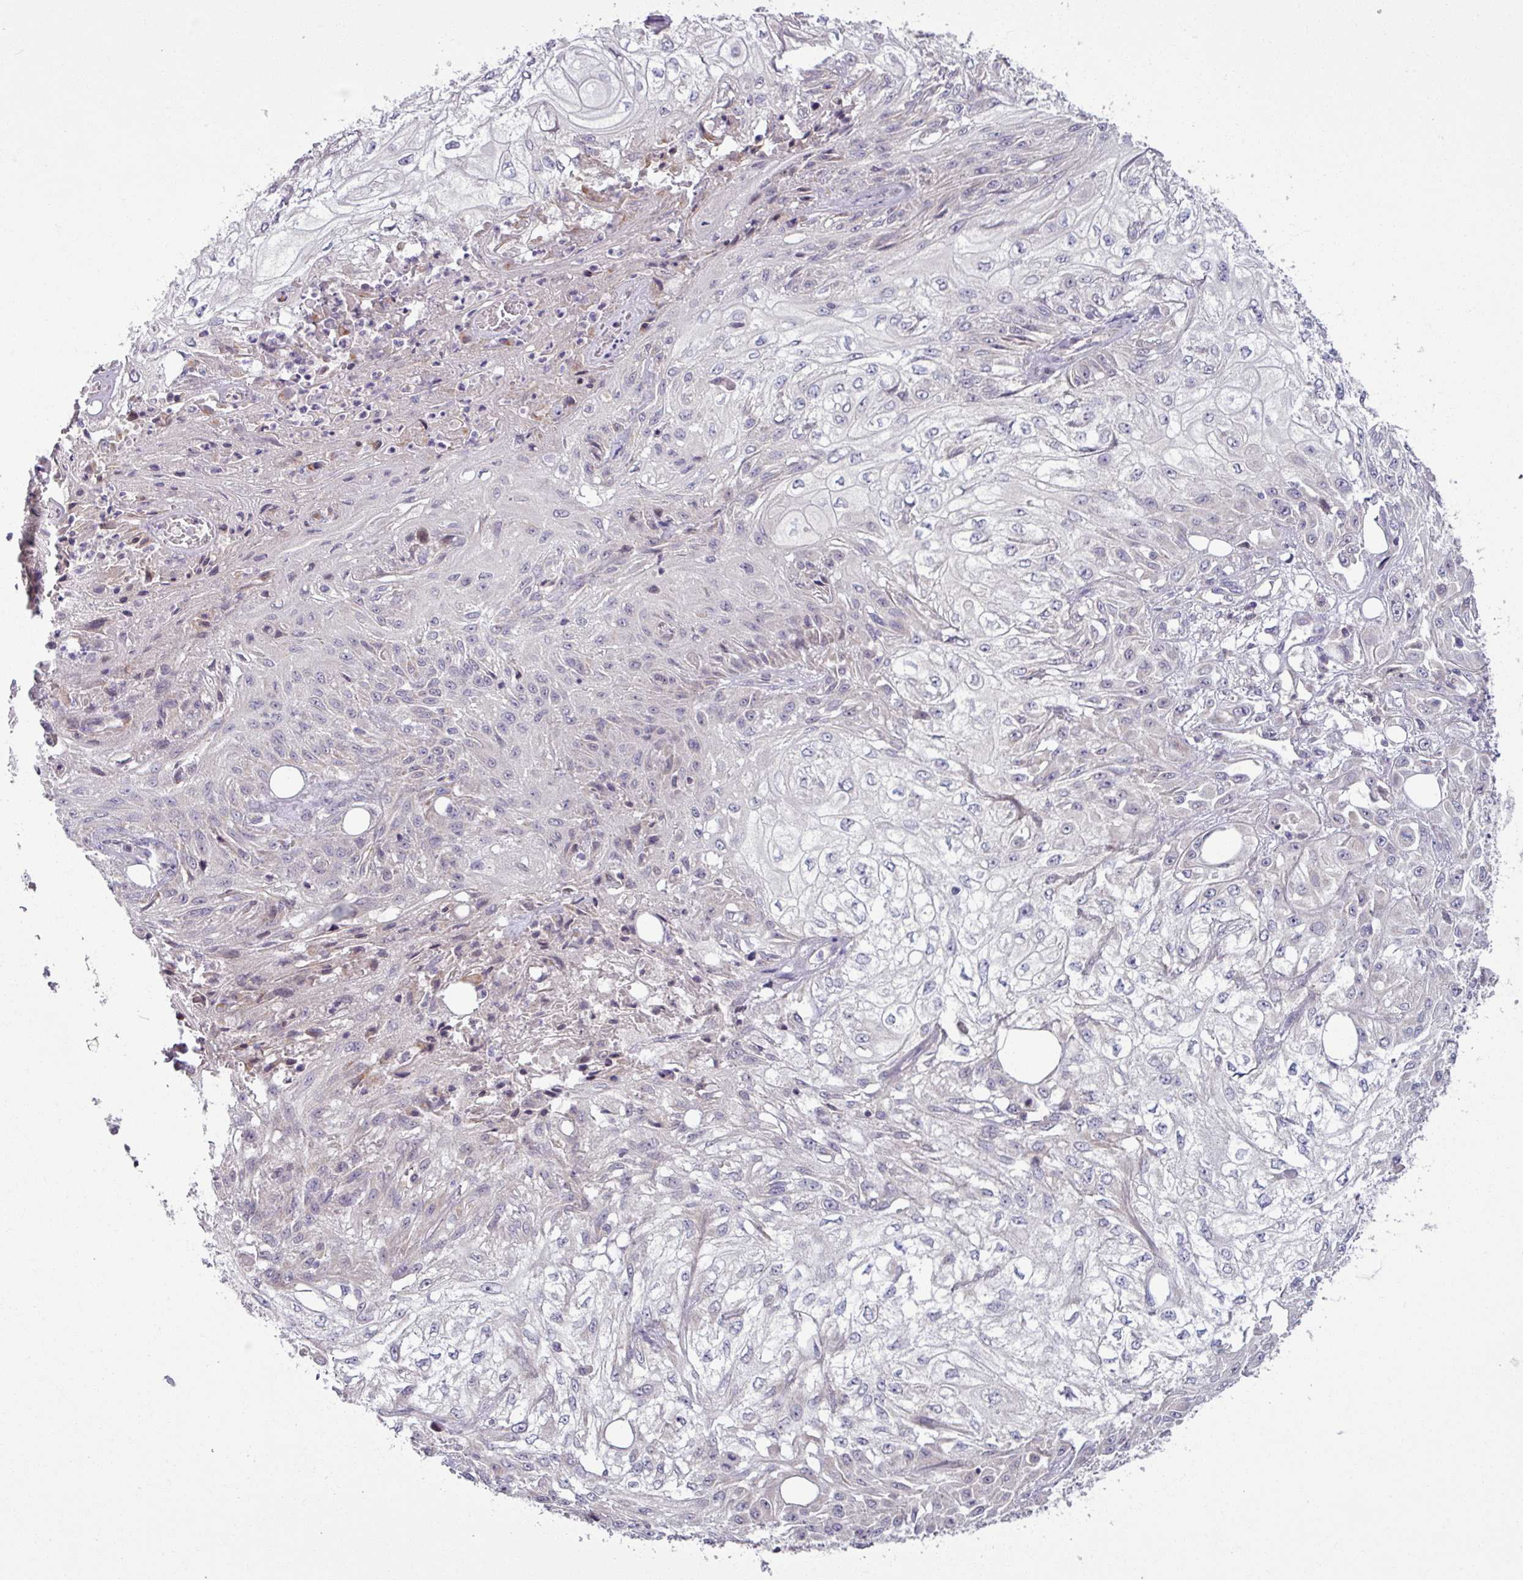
{"staining": {"intensity": "negative", "quantity": "none", "location": "none"}, "tissue": "skin cancer", "cell_type": "Tumor cells", "image_type": "cancer", "snomed": [{"axis": "morphology", "description": "Squamous cell carcinoma, NOS"}, {"axis": "morphology", "description": "Squamous cell carcinoma, metastatic, NOS"}, {"axis": "topography", "description": "Skin"}, {"axis": "topography", "description": "Lymph node"}], "caption": "Immunohistochemistry (IHC) image of neoplastic tissue: human skin cancer stained with DAB (3,3'-diaminobenzidine) displays no significant protein staining in tumor cells.", "gene": "OGFOD3", "patient": {"sex": "male", "age": 75}}